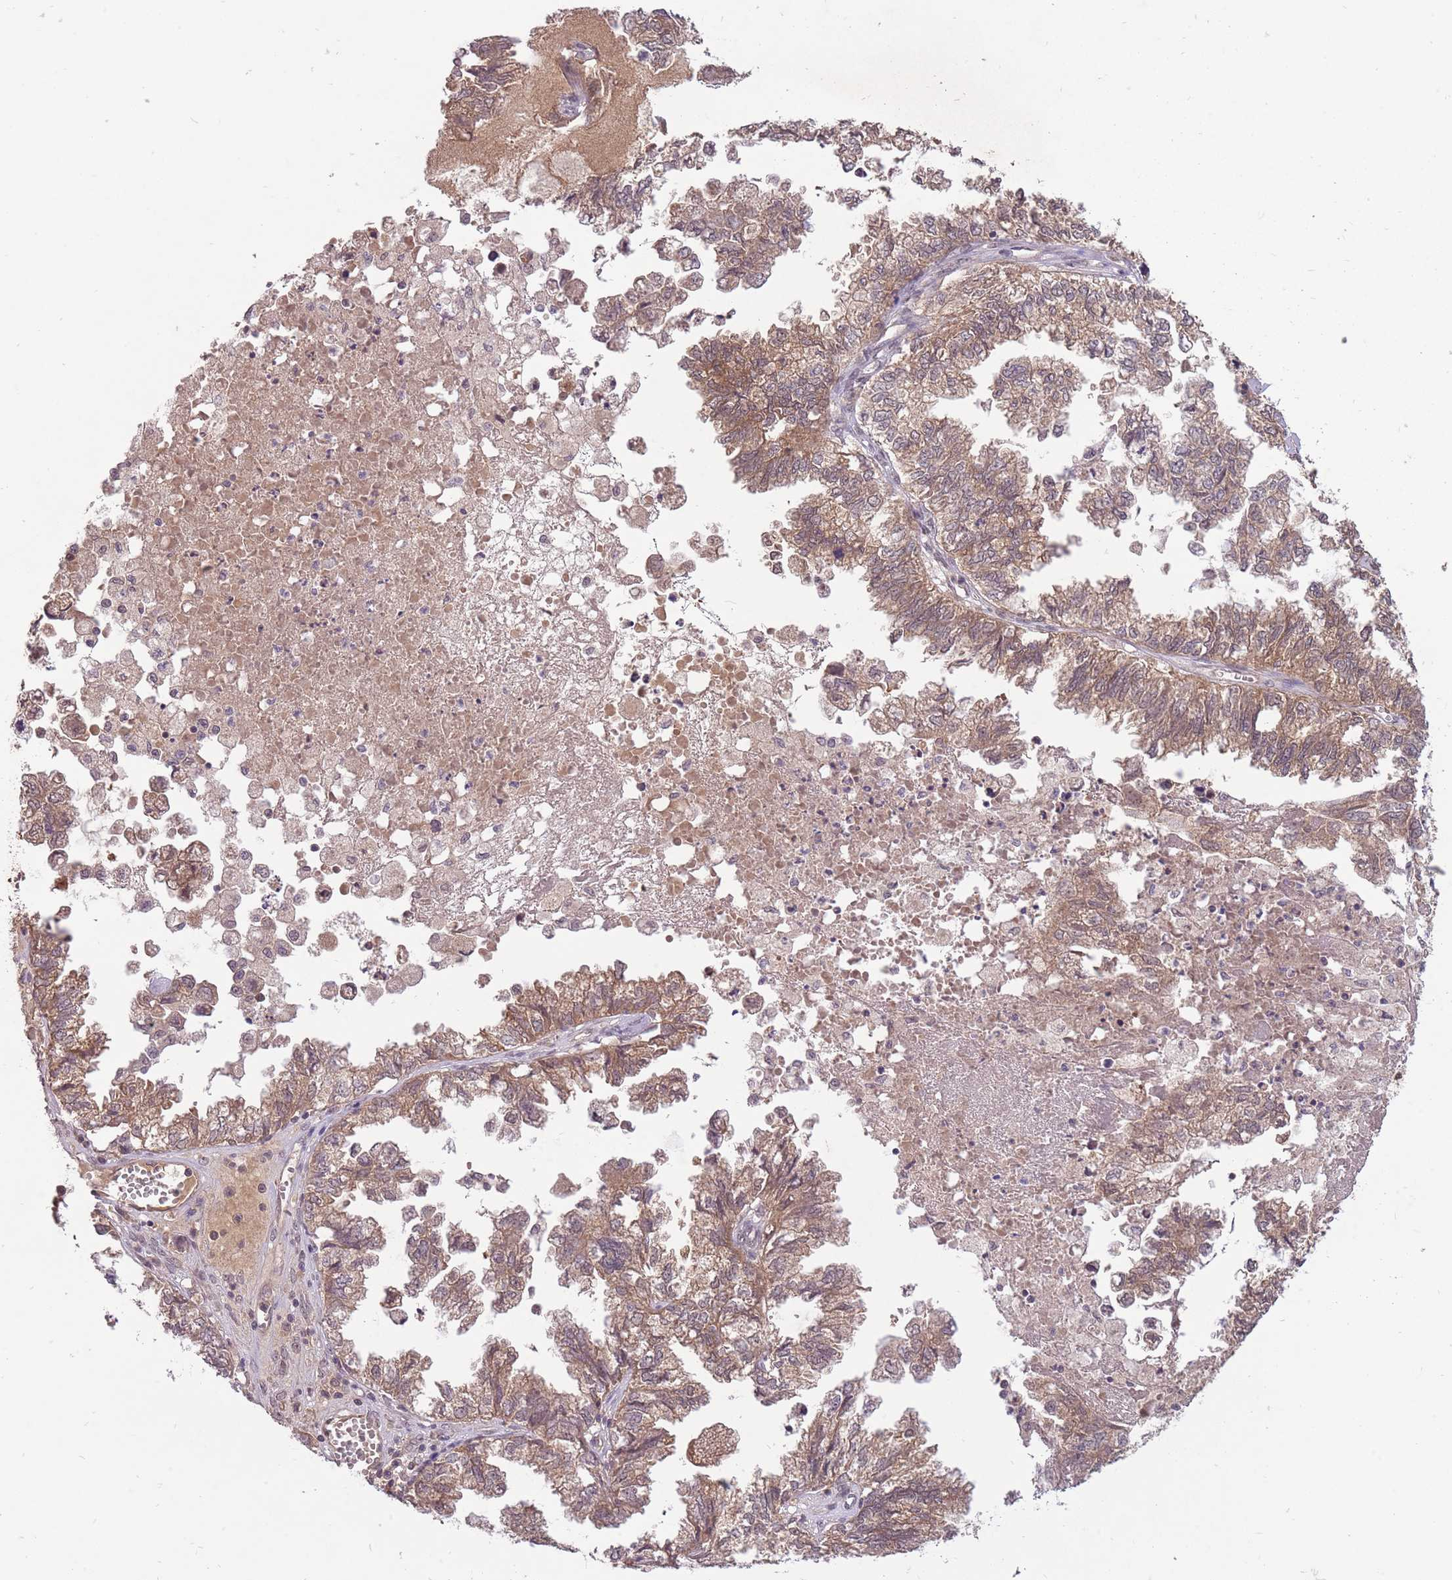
{"staining": {"intensity": "moderate", "quantity": ">75%", "location": "cytoplasmic/membranous"}, "tissue": "ovarian cancer", "cell_type": "Tumor cells", "image_type": "cancer", "snomed": [{"axis": "morphology", "description": "Cystadenocarcinoma, mucinous, NOS"}, {"axis": "topography", "description": "Ovary"}], "caption": "Tumor cells display moderate cytoplasmic/membranous positivity in approximately >75% of cells in ovarian cancer (mucinous cystadenocarcinoma). (DAB (3,3'-diaminobenzidine) = brown stain, brightfield microscopy at high magnification).", "gene": "LRATD2", "patient": {"sex": "female", "age": 72}}